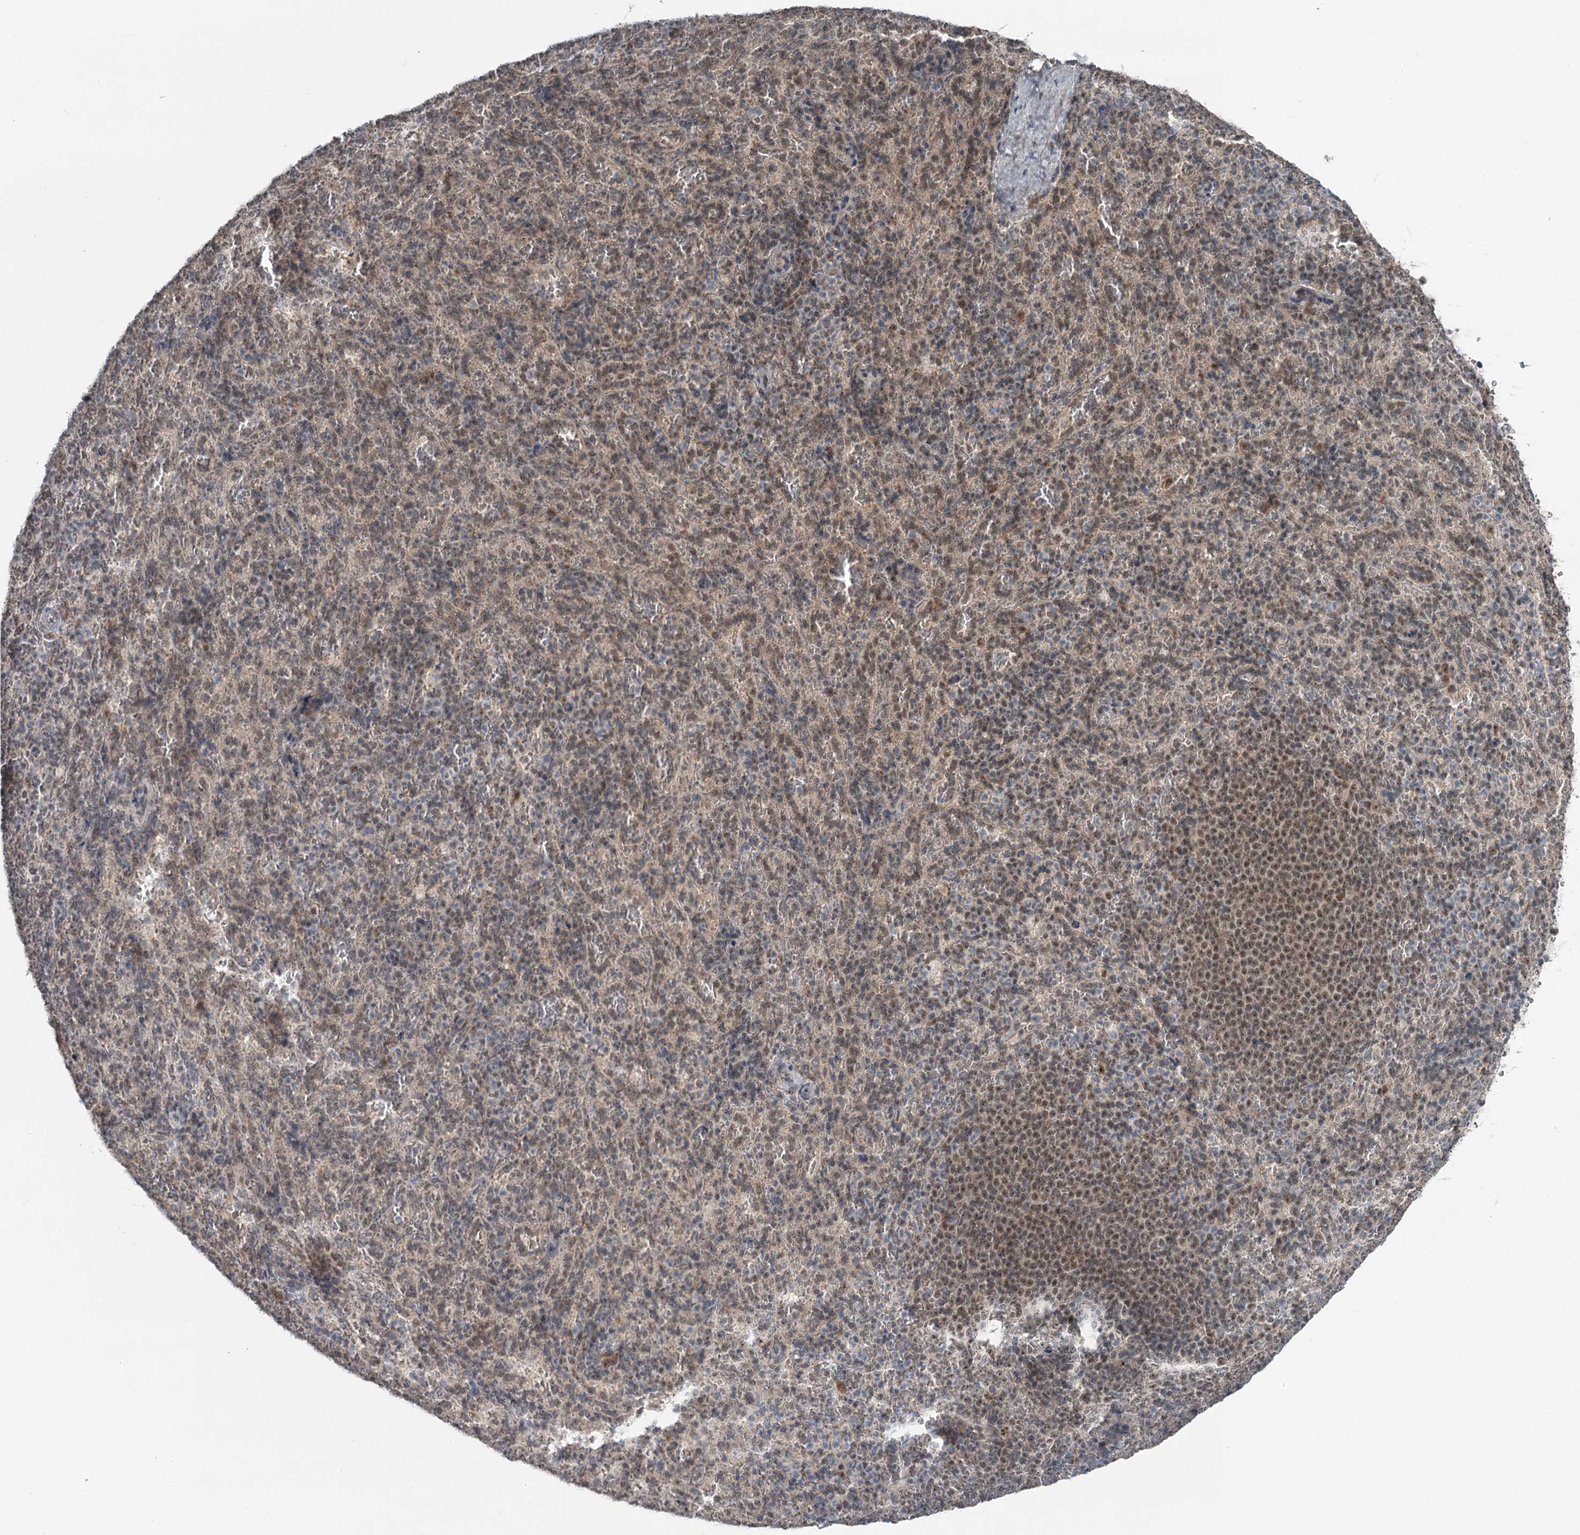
{"staining": {"intensity": "weak", "quantity": "<25%", "location": "nuclear"}, "tissue": "spleen", "cell_type": "Cells in red pulp", "image_type": "normal", "snomed": [{"axis": "morphology", "description": "Normal tissue, NOS"}, {"axis": "topography", "description": "Spleen"}], "caption": "Image shows no protein staining in cells in red pulp of unremarkable spleen. Brightfield microscopy of immunohistochemistry stained with DAB (brown) and hematoxylin (blue), captured at high magnification.", "gene": "EXOSC1", "patient": {"sex": "female", "age": 21}}